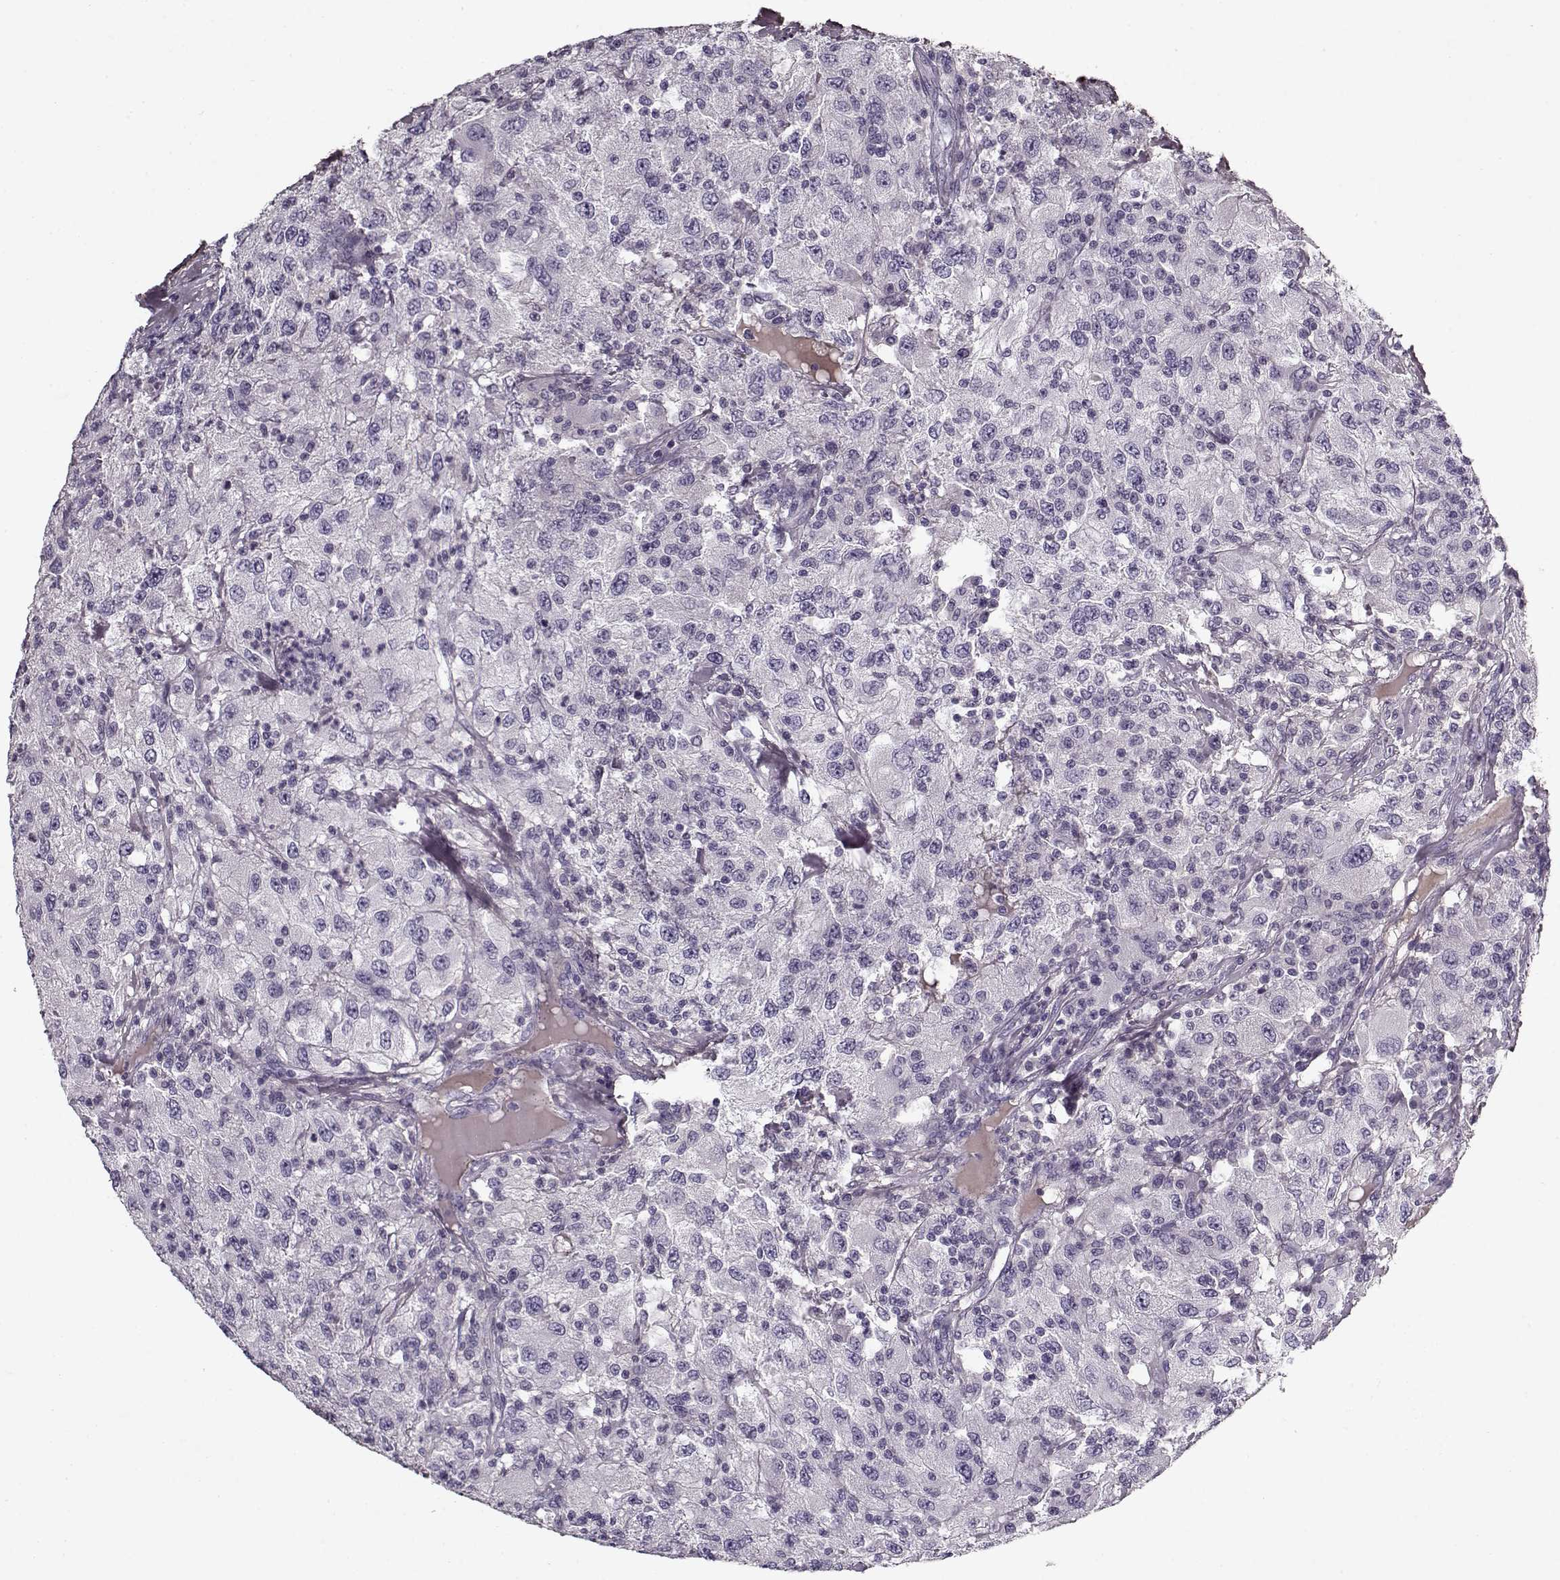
{"staining": {"intensity": "negative", "quantity": "none", "location": "none"}, "tissue": "renal cancer", "cell_type": "Tumor cells", "image_type": "cancer", "snomed": [{"axis": "morphology", "description": "Adenocarcinoma, NOS"}, {"axis": "topography", "description": "Kidney"}], "caption": "DAB immunohistochemical staining of human renal cancer (adenocarcinoma) exhibits no significant expression in tumor cells.", "gene": "LUM", "patient": {"sex": "female", "age": 67}}